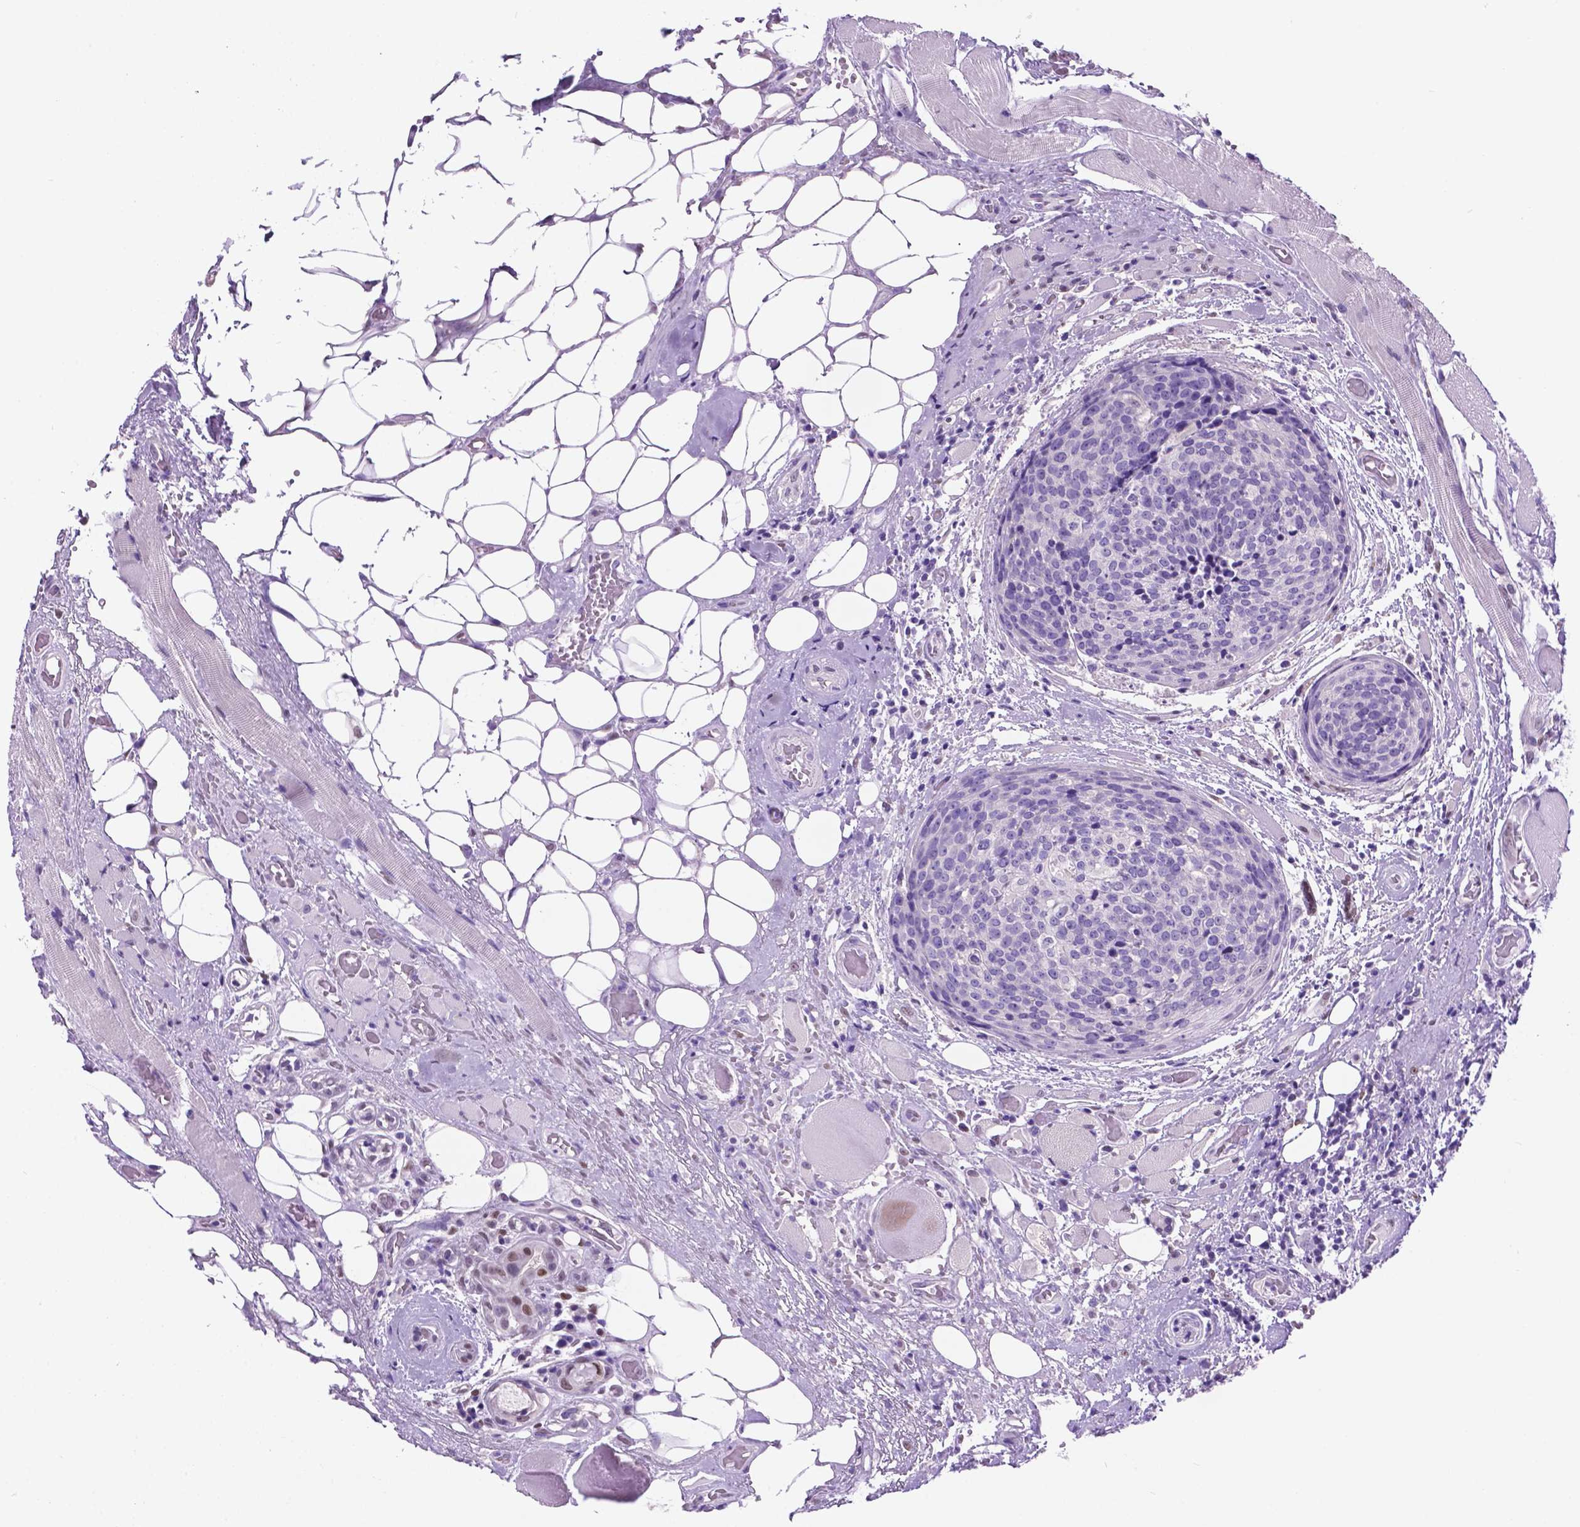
{"staining": {"intensity": "negative", "quantity": "none", "location": "none"}, "tissue": "head and neck cancer", "cell_type": "Tumor cells", "image_type": "cancer", "snomed": [{"axis": "morphology", "description": "Squamous cell carcinoma, NOS"}, {"axis": "topography", "description": "Oral tissue"}, {"axis": "topography", "description": "Head-Neck"}], "caption": "This histopathology image is of squamous cell carcinoma (head and neck) stained with IHC to label a protein in brown with the nuclei are counter-stained blue. There is no expression in tumor cells.", "gene": "TMEM210", "patient": {"sex": "male", "age": 64}}